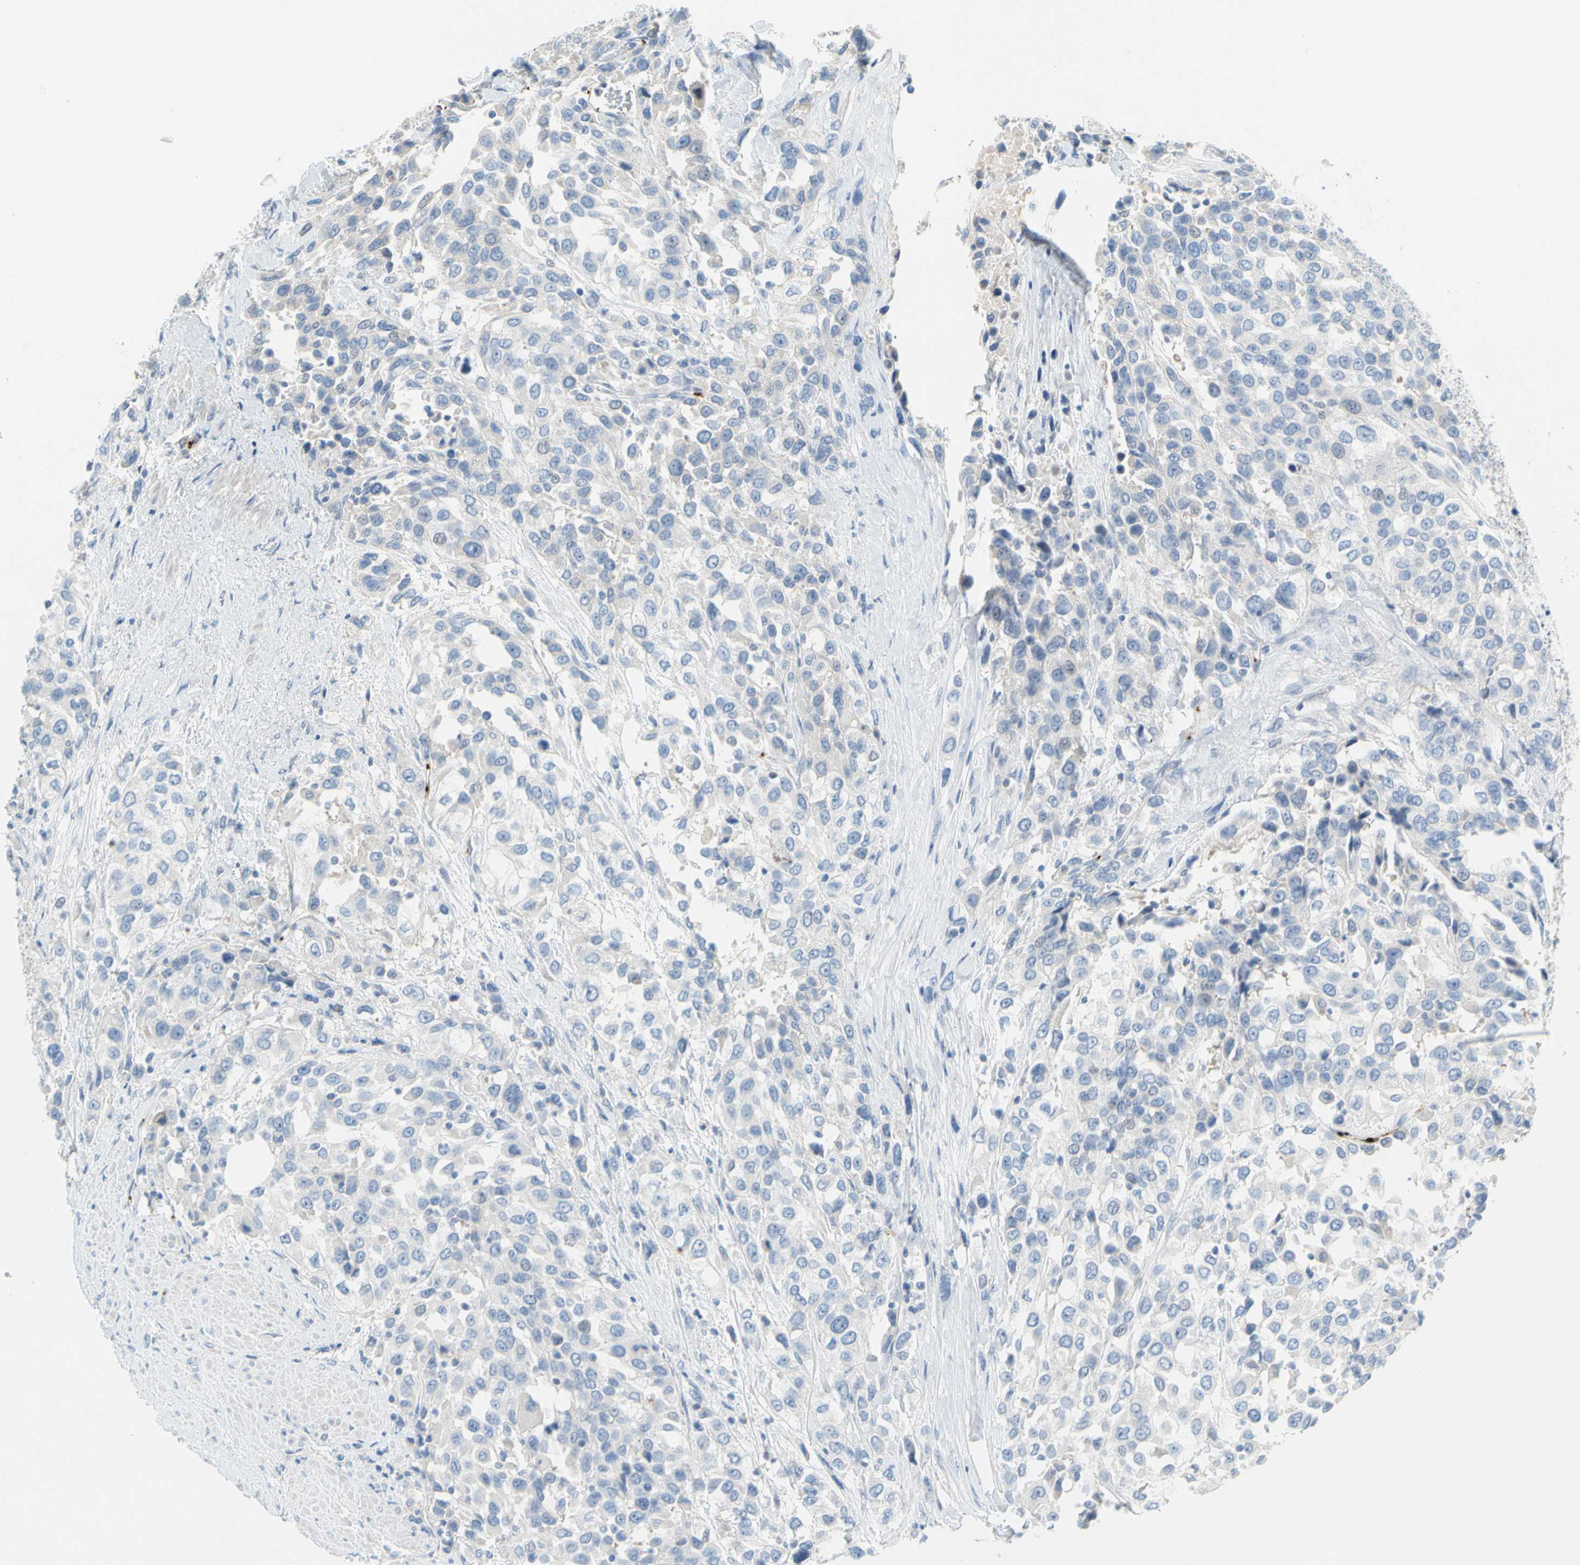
{"staining": {"intensity": "negative", "quantity": "none", "location": "none"}, "tissue": "urothelial cancer", "cell_type": "Tumor cells", "image_type": "cancer", "snomed": [{"axis": "morphology", "description": "Urothelial carcinoma, High grade"}, {"axis": "topography", "description": "Urinary bladder"}], "caption": "A photomicrograph of human urothelial carcinoma (high-grade) is negative for staining in tumor cells.", "gene": "PPBP", "patient": {"sex": "female", "age": 80}}